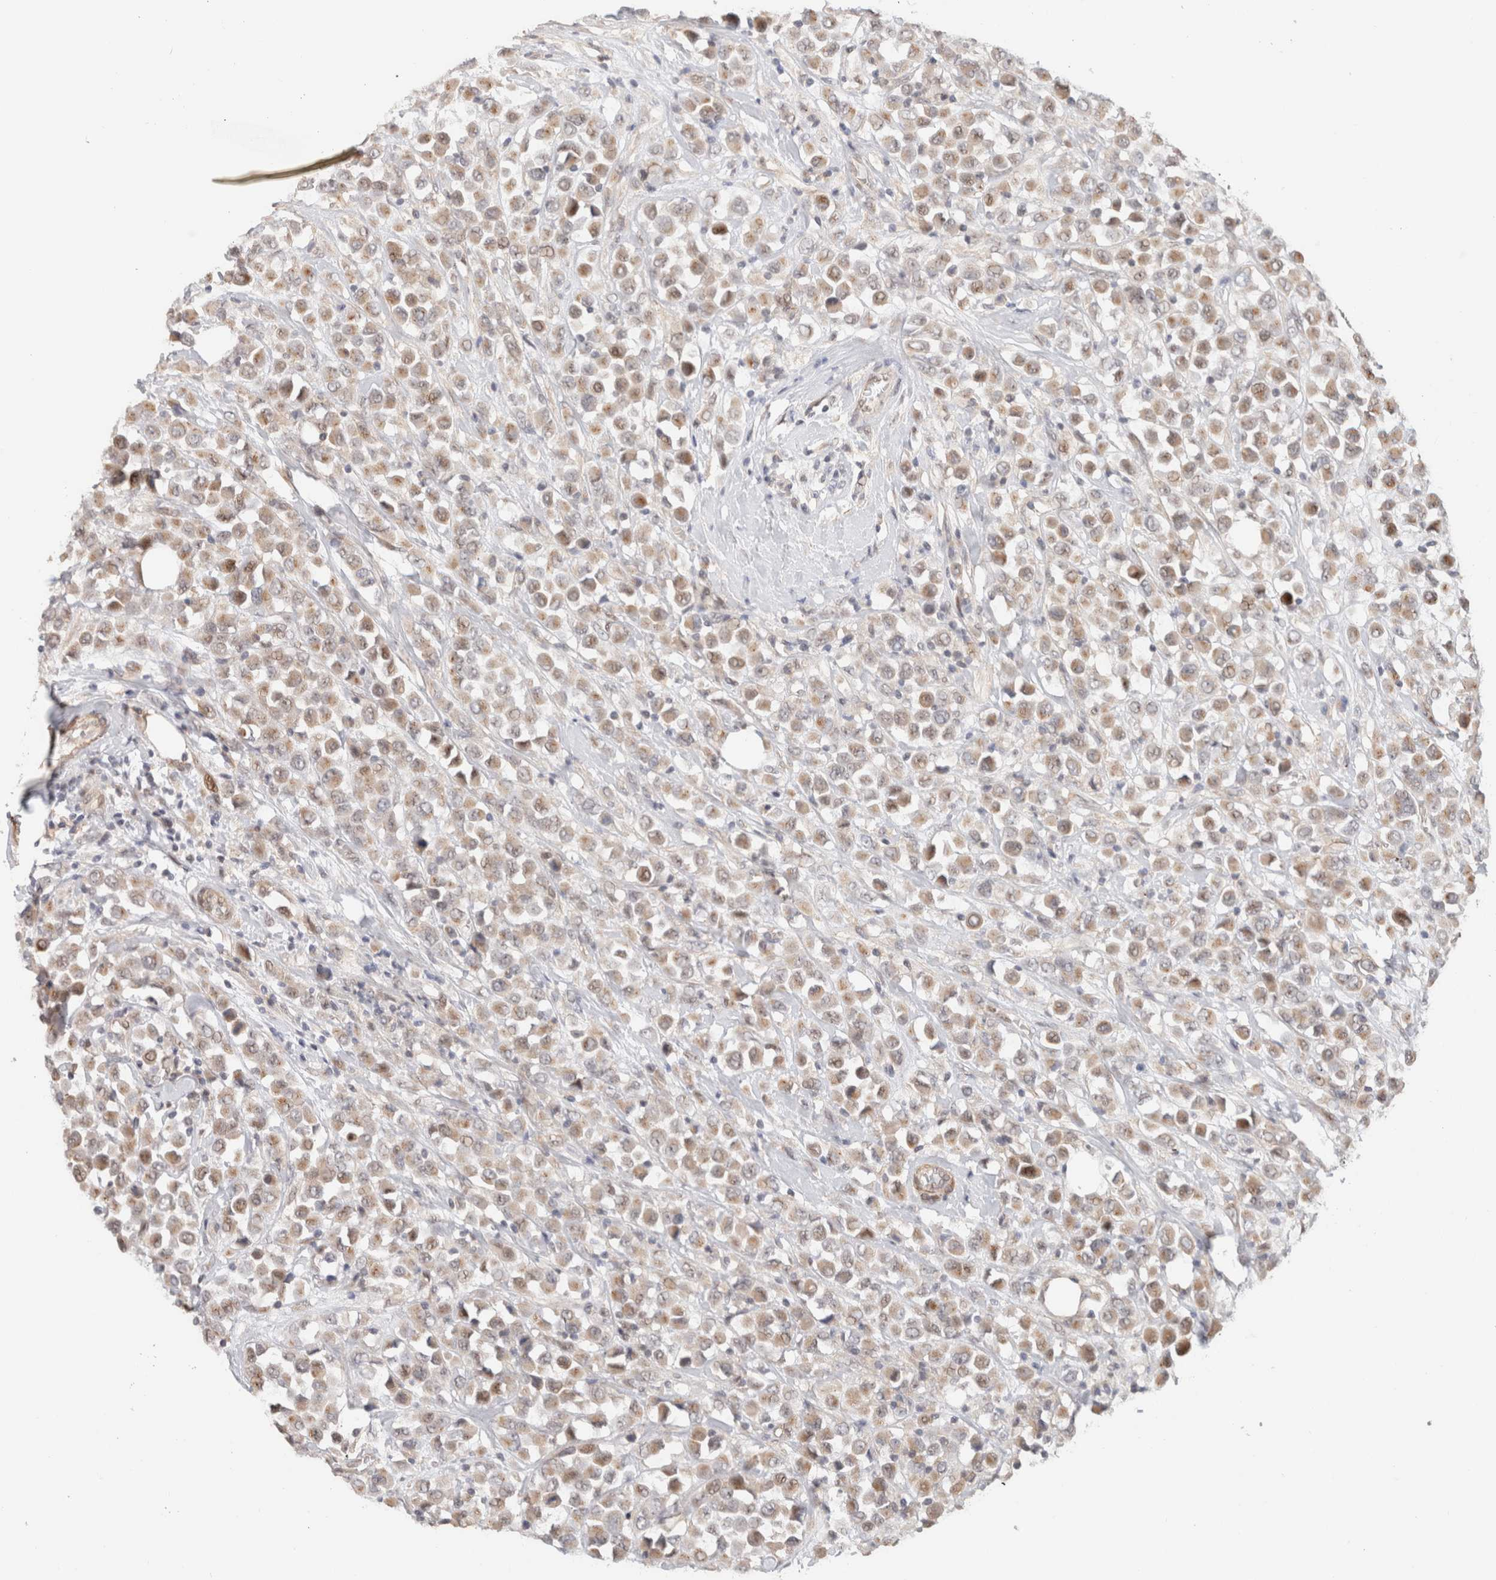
{"staining": {"intensity": "weak", "quantity": ">75%", "location": "cytoplasmic/membranous"}, "tissue": "breast cancer", "cell_type": "Tumor cells", "image_type": "cancer", "snomed": [{"axis": "morphology", "description": "Duct carcinoma"}, {"axis": "topography", "description": "Breast"}], "caption": "Protein staining displays weak cytoplasmic/membranous staining in about >75% of tumor cells in breast cancer. The staining is performed using DAB brown chromogen to label protein expression. The nuclei are counter-stained blue using hematoxylin.", "gene": "ID3", "patient": {"sex": "female", "age": 61}}